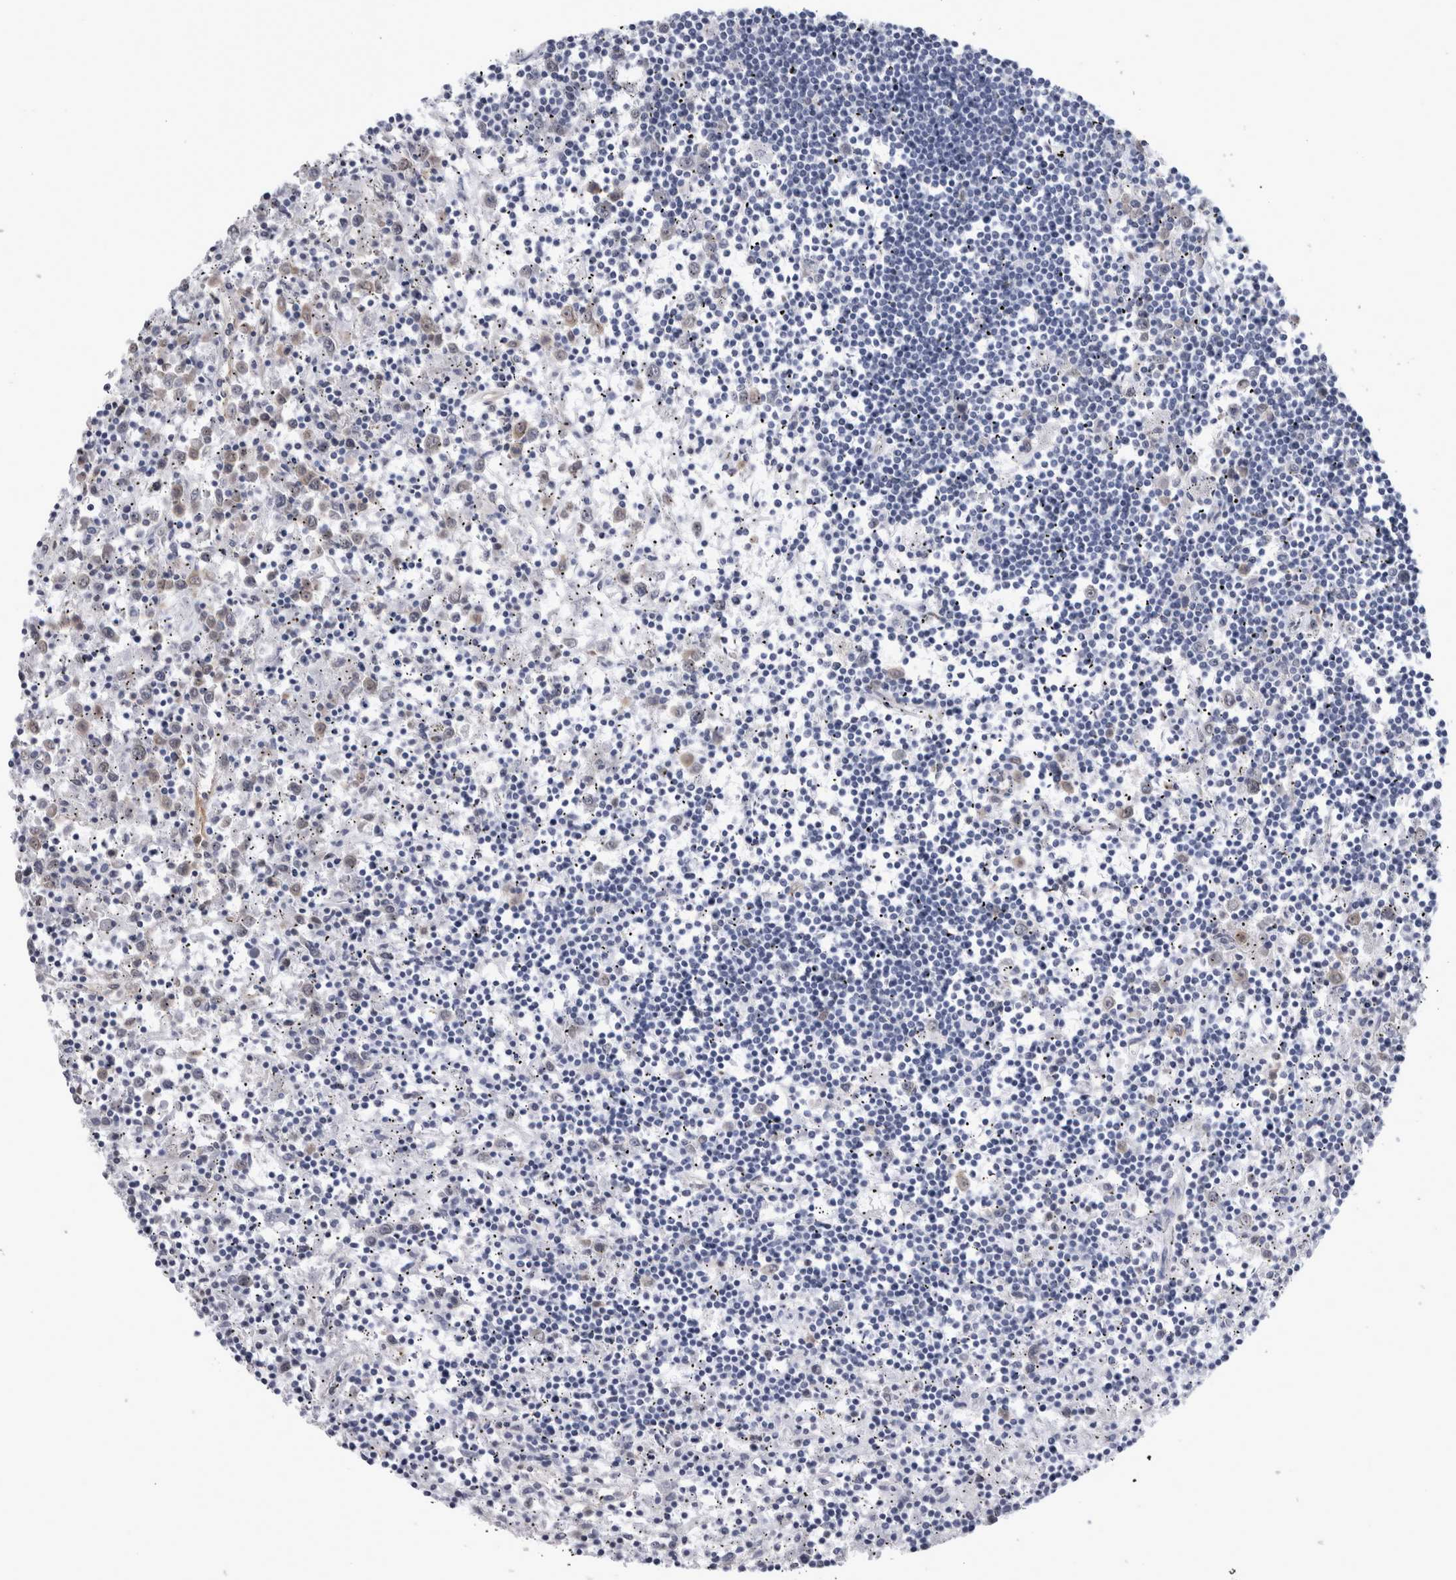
{"staining": {"intensity": "negative", "quantity": "none", "location": "none"}, "tissue": "lymphoma", "cell_type": "Tumor cells", "image_type": "cancer", "snomed": [{"axis": "morphology", "description": "Malignant lymphoma, non-Hodgkin's type, Low grade"}, {"axis": "topography", "description": "Spleen"}], "caption": "IHC of human lymphoma exhibits no positivity in tumor cells.", "gene": "ACOT7", "patient": {"sex": "male", "age": 76}}